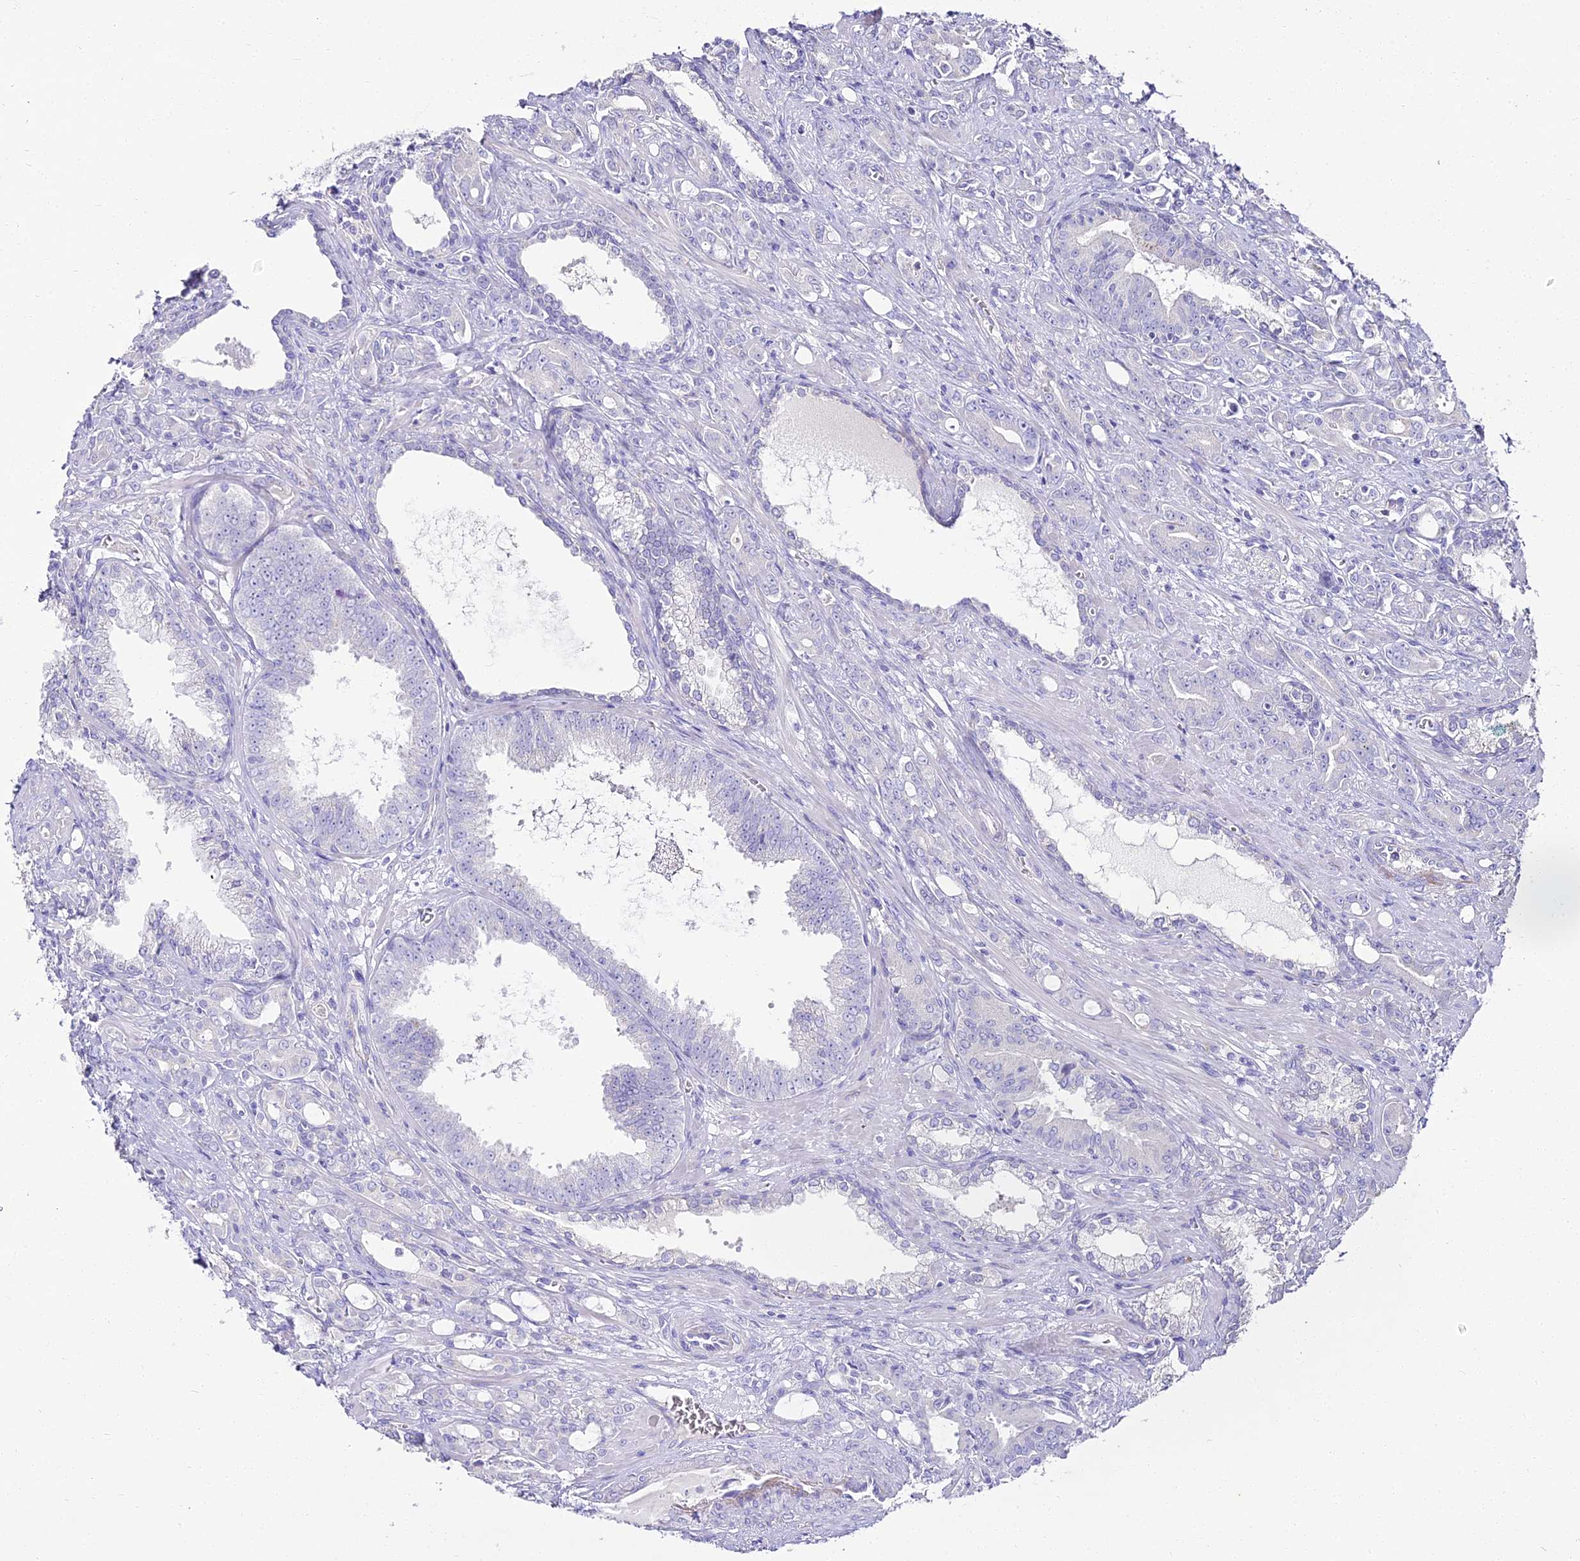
{"staining": {"intensity": "negative", "quantity": "none", "location": "none"}, "tissue": "prostate cancer", "cell_type": "Tumor cells", "image_type": "cancer", "snomed": [{"axis": "morphology", "description": "Adenocarcinoma, High grade"}, {"axis": "topography", "description": "Prostate"}], "caption": "An immunohistochemistry (IHC) micrograph of prostate cancer (adenocarcinoma (high-grade)) is shown. There is no staining in tumor cells of prostate cancer (adenocarcinoma (high-grade)).", "gene": "ALPG", "patient": {"sex": "male", "age": 72}}